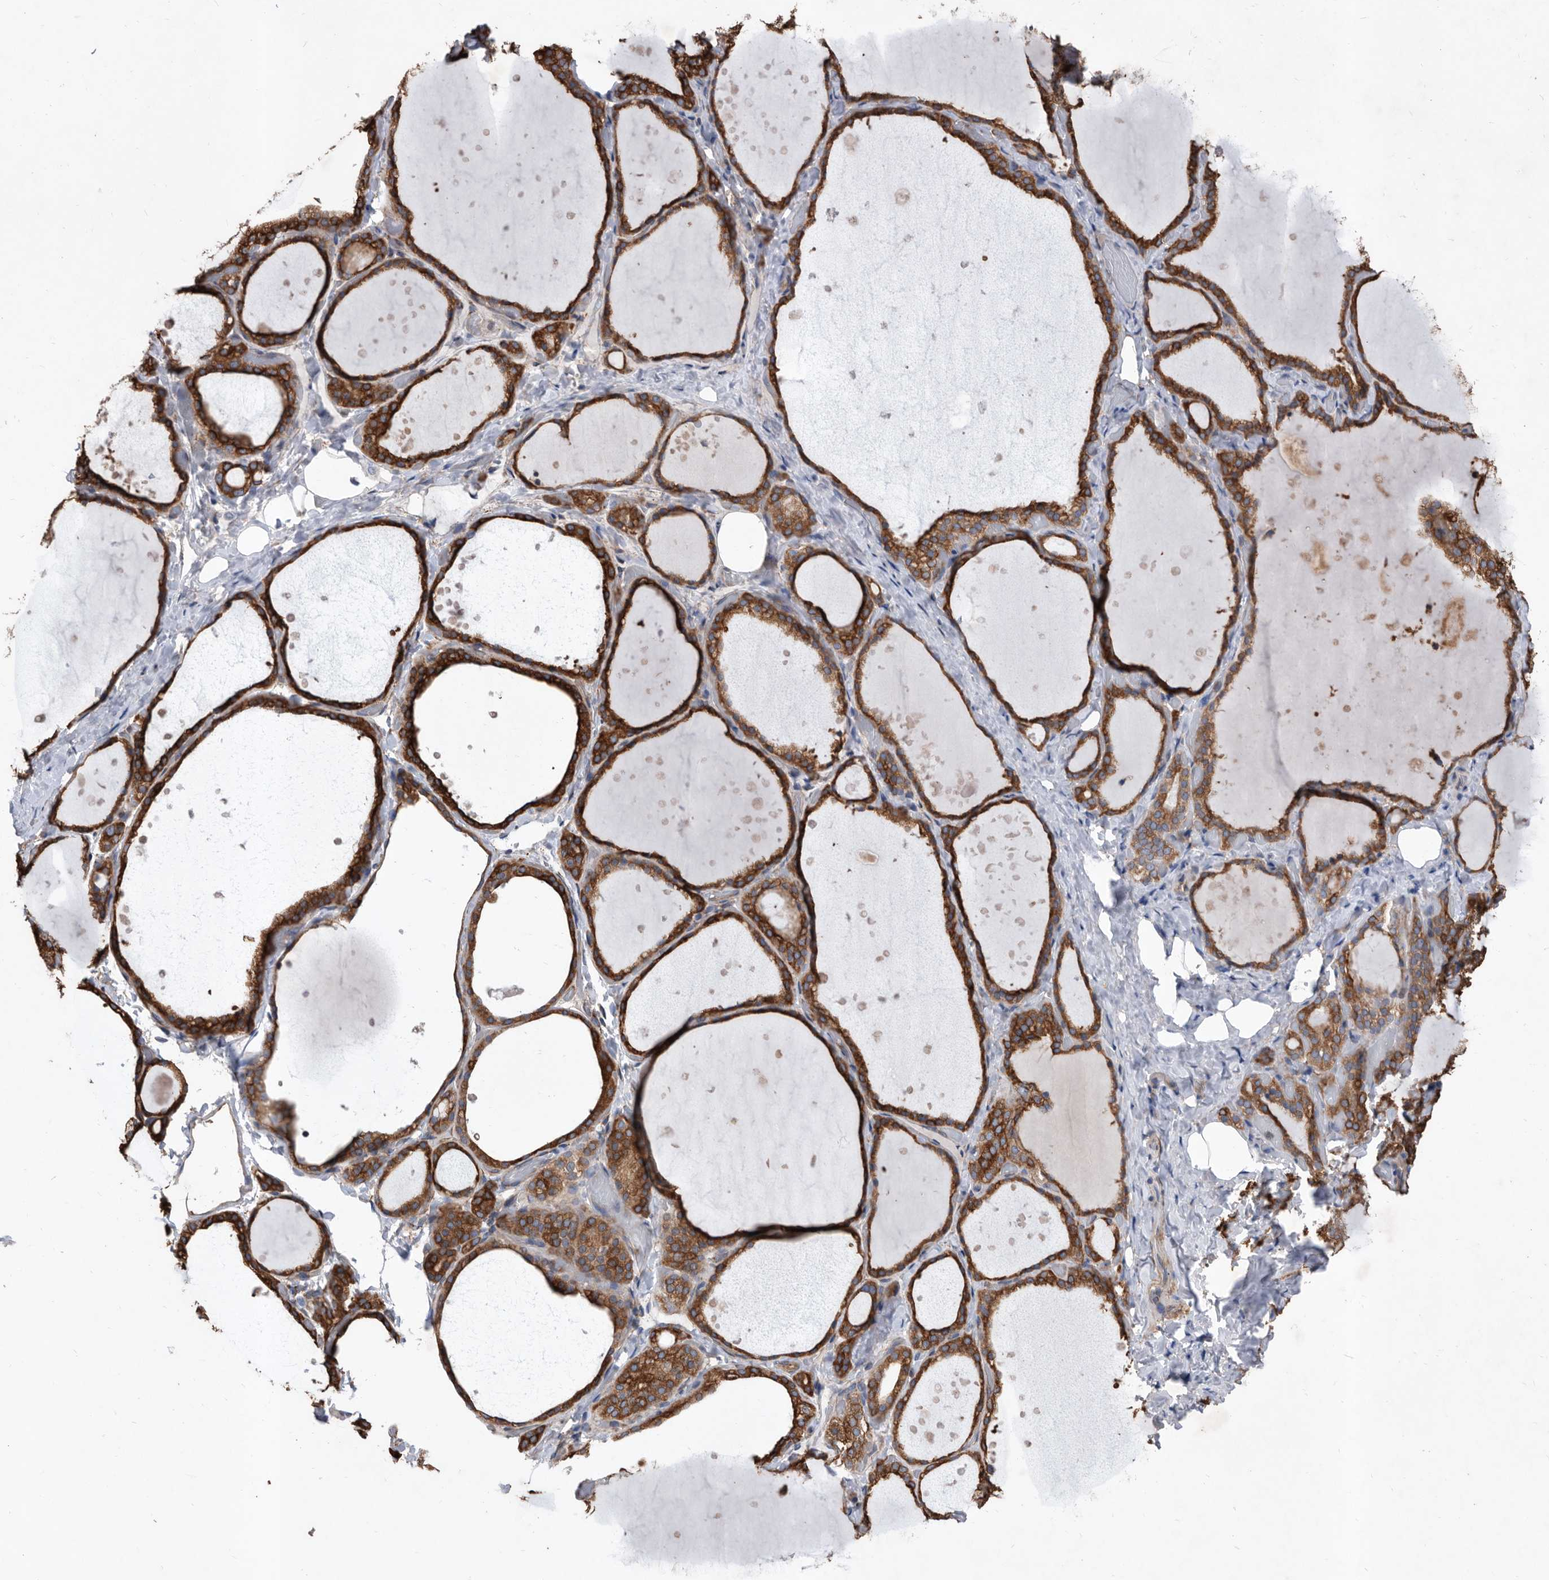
{"staining": {"intensity": "moderate", "quantity": ">75%", "location": "cytoplasmic/membranous"}, "tissue": "thyroid gland", "cell_type": "Glandular cells", "image_type": "normal", "snomed": [{"axis": "morphology", "description": "Normal tissue, NOS"}, {"axis": "topography", "description": "Thyroid gland"}], "caption": "A high-resolution histopathology image shows IHC staining of normal thyroid gland, which reveals moderate cytoplasmic/membranous staining in approximately >75% of glandular cells.", "gene": "ATP13A3", "patient": {"sex": "female", "age": 44}}